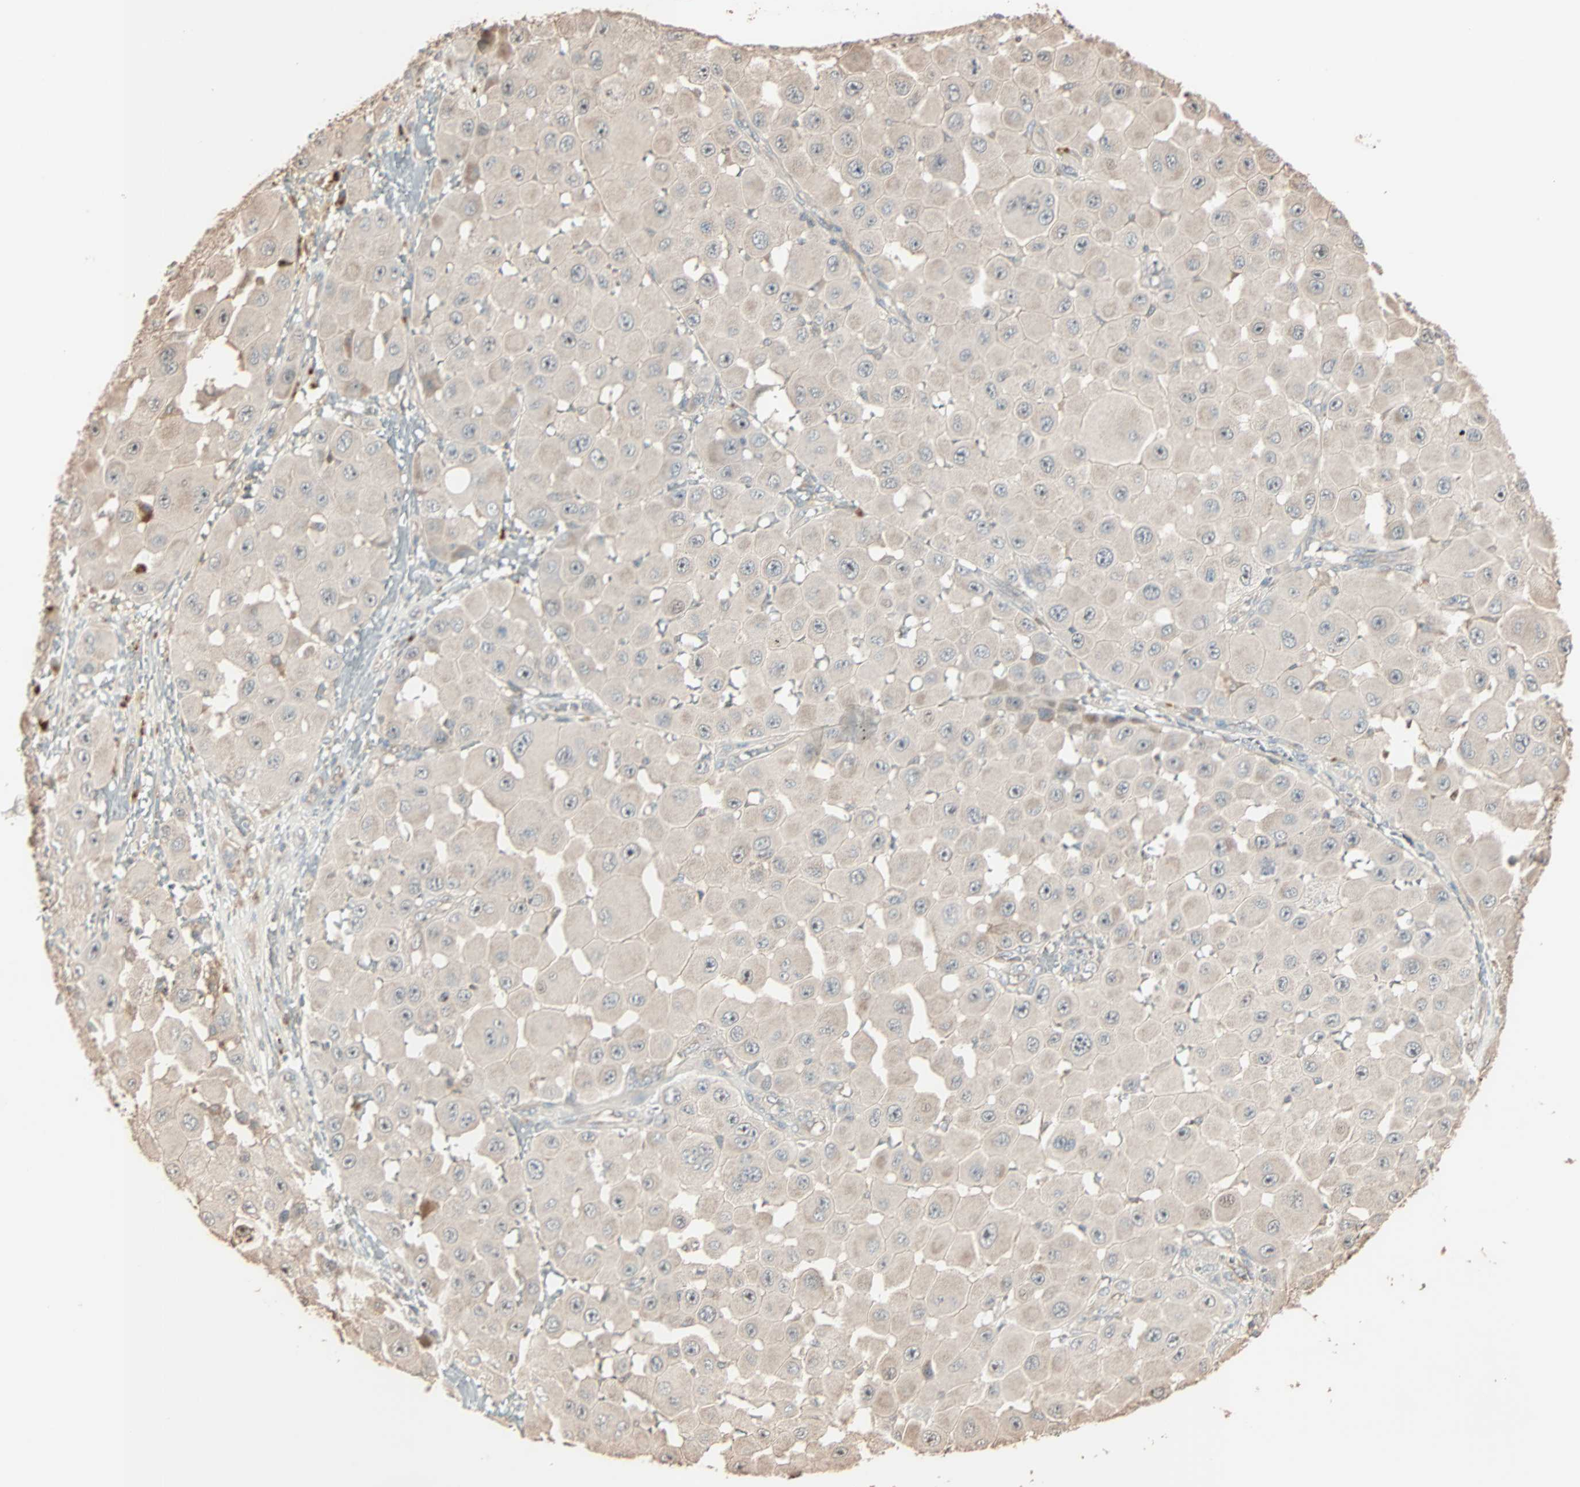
{"staining": {"intensity": "weak", "quantity": "<25%", "location": "cytoplasmic/membranous"}, "tissue": "melanoma", "cell_type": "Tumor cells", "image_type": "cancer", "snomed": [{"axis": "morphology", "description": "Malignant melanoma, NOS"}, {"axis": "topography", "description": "Skin"}], "caption": "This image is of malignant melanoma stained with IHC to label a protein in brown with the nuclei are counter-stained blue. There is no positivity in tumor cells. (IHC, brightfield microscopy, high magnification).", "gene": "CALCRL", "patient": {"sex": "female", "age": 81}}